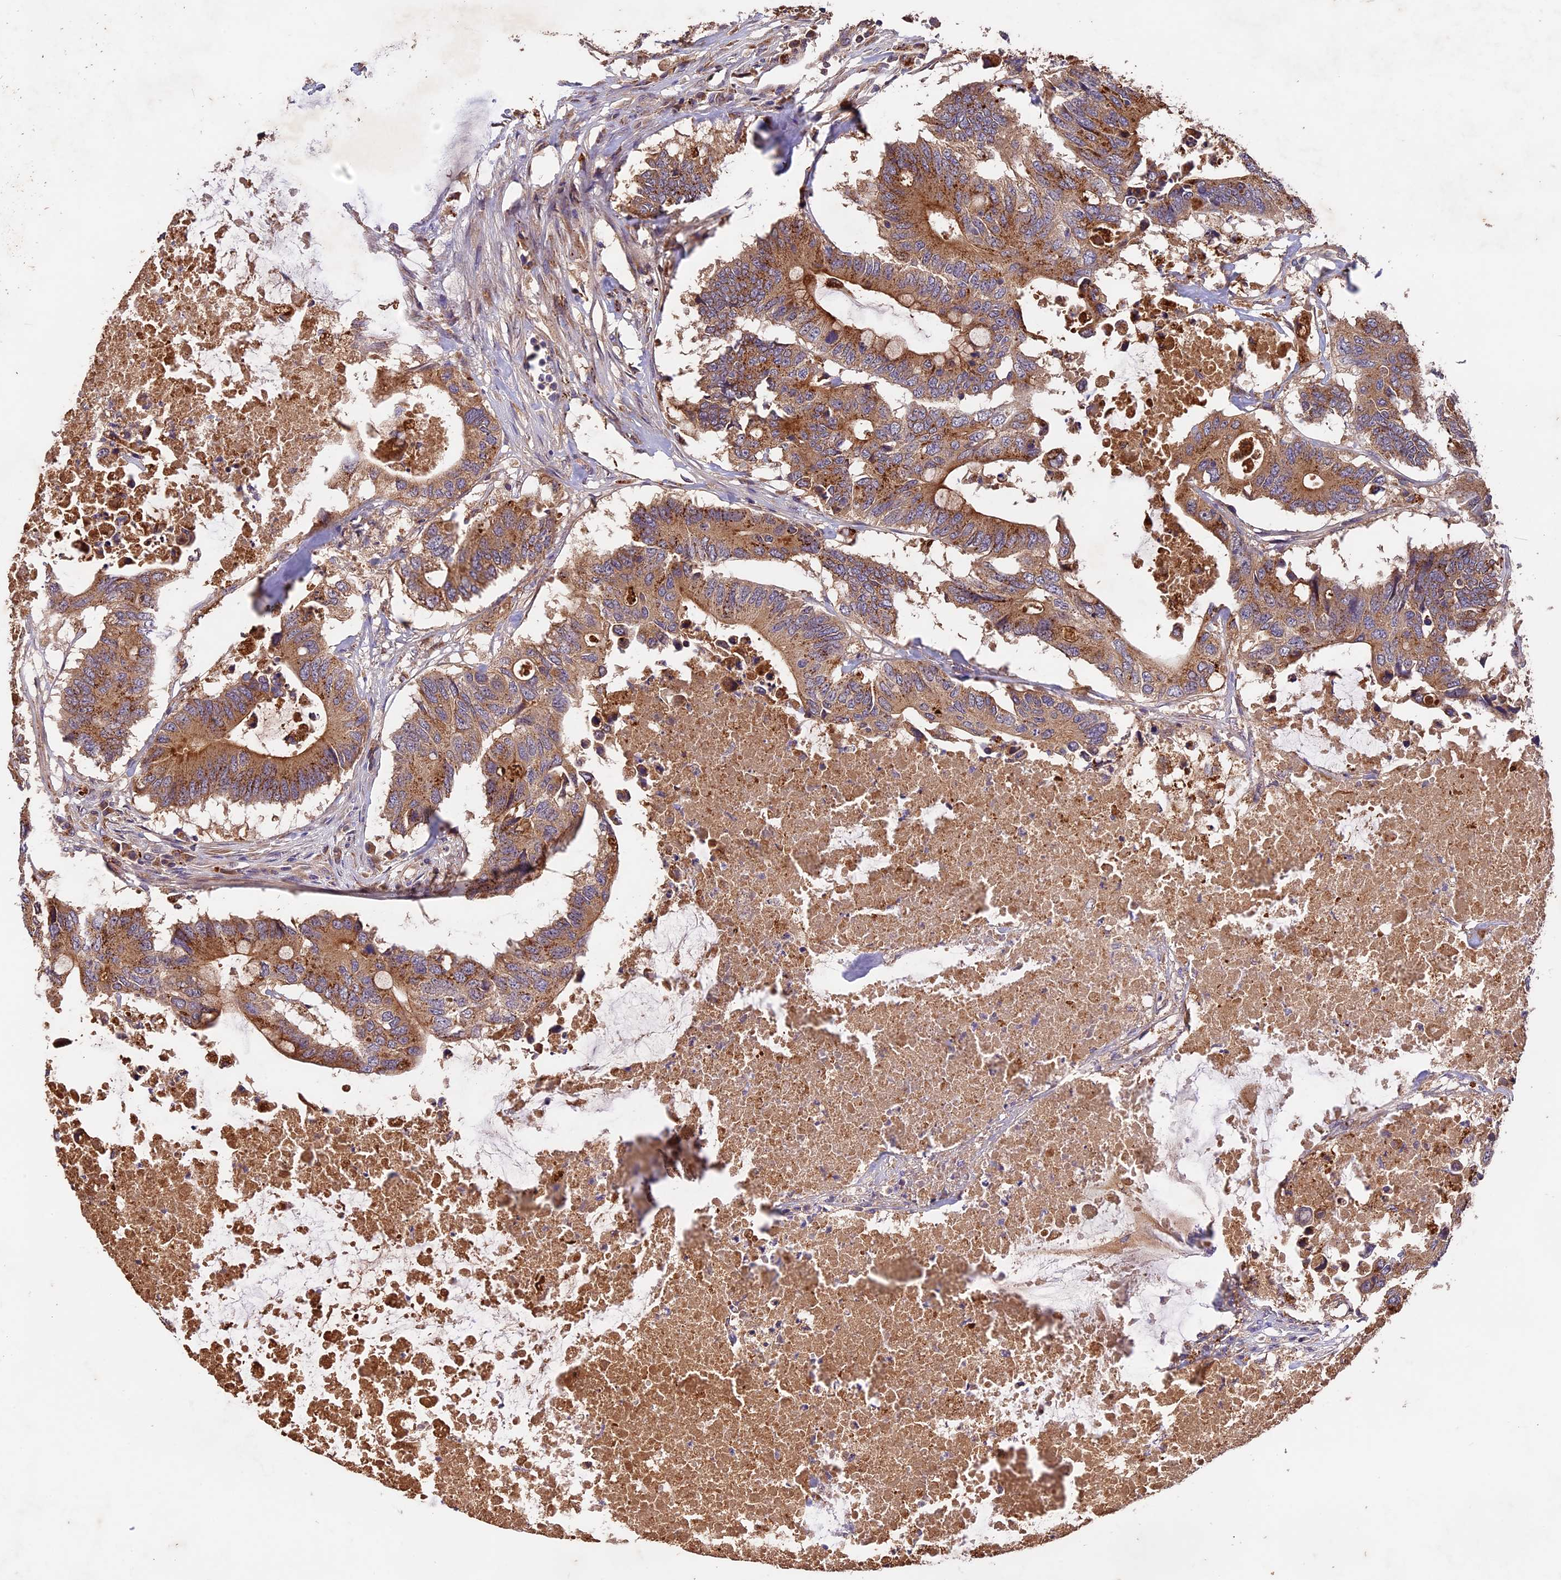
{"staining": {"intensity": "moderate", "quantity": ">75%", "location": "cytoplasmic/membranous"}, "tissue": "colorectal cancer", "cell_type": "Tumor cells", "image_type": "cancer", "snomed": [{"axis": "morphology", "description": "Adenocarcinoma, NOS"}, {"axis": "topography", "description": "Colon"}], "caption": "Colorectal cancer stained for a protein shows moderate cytoplasmic/membranous positivity in tumor cells.", "gene": "COPE", "patient": {"sex": "male", "age": 71}}